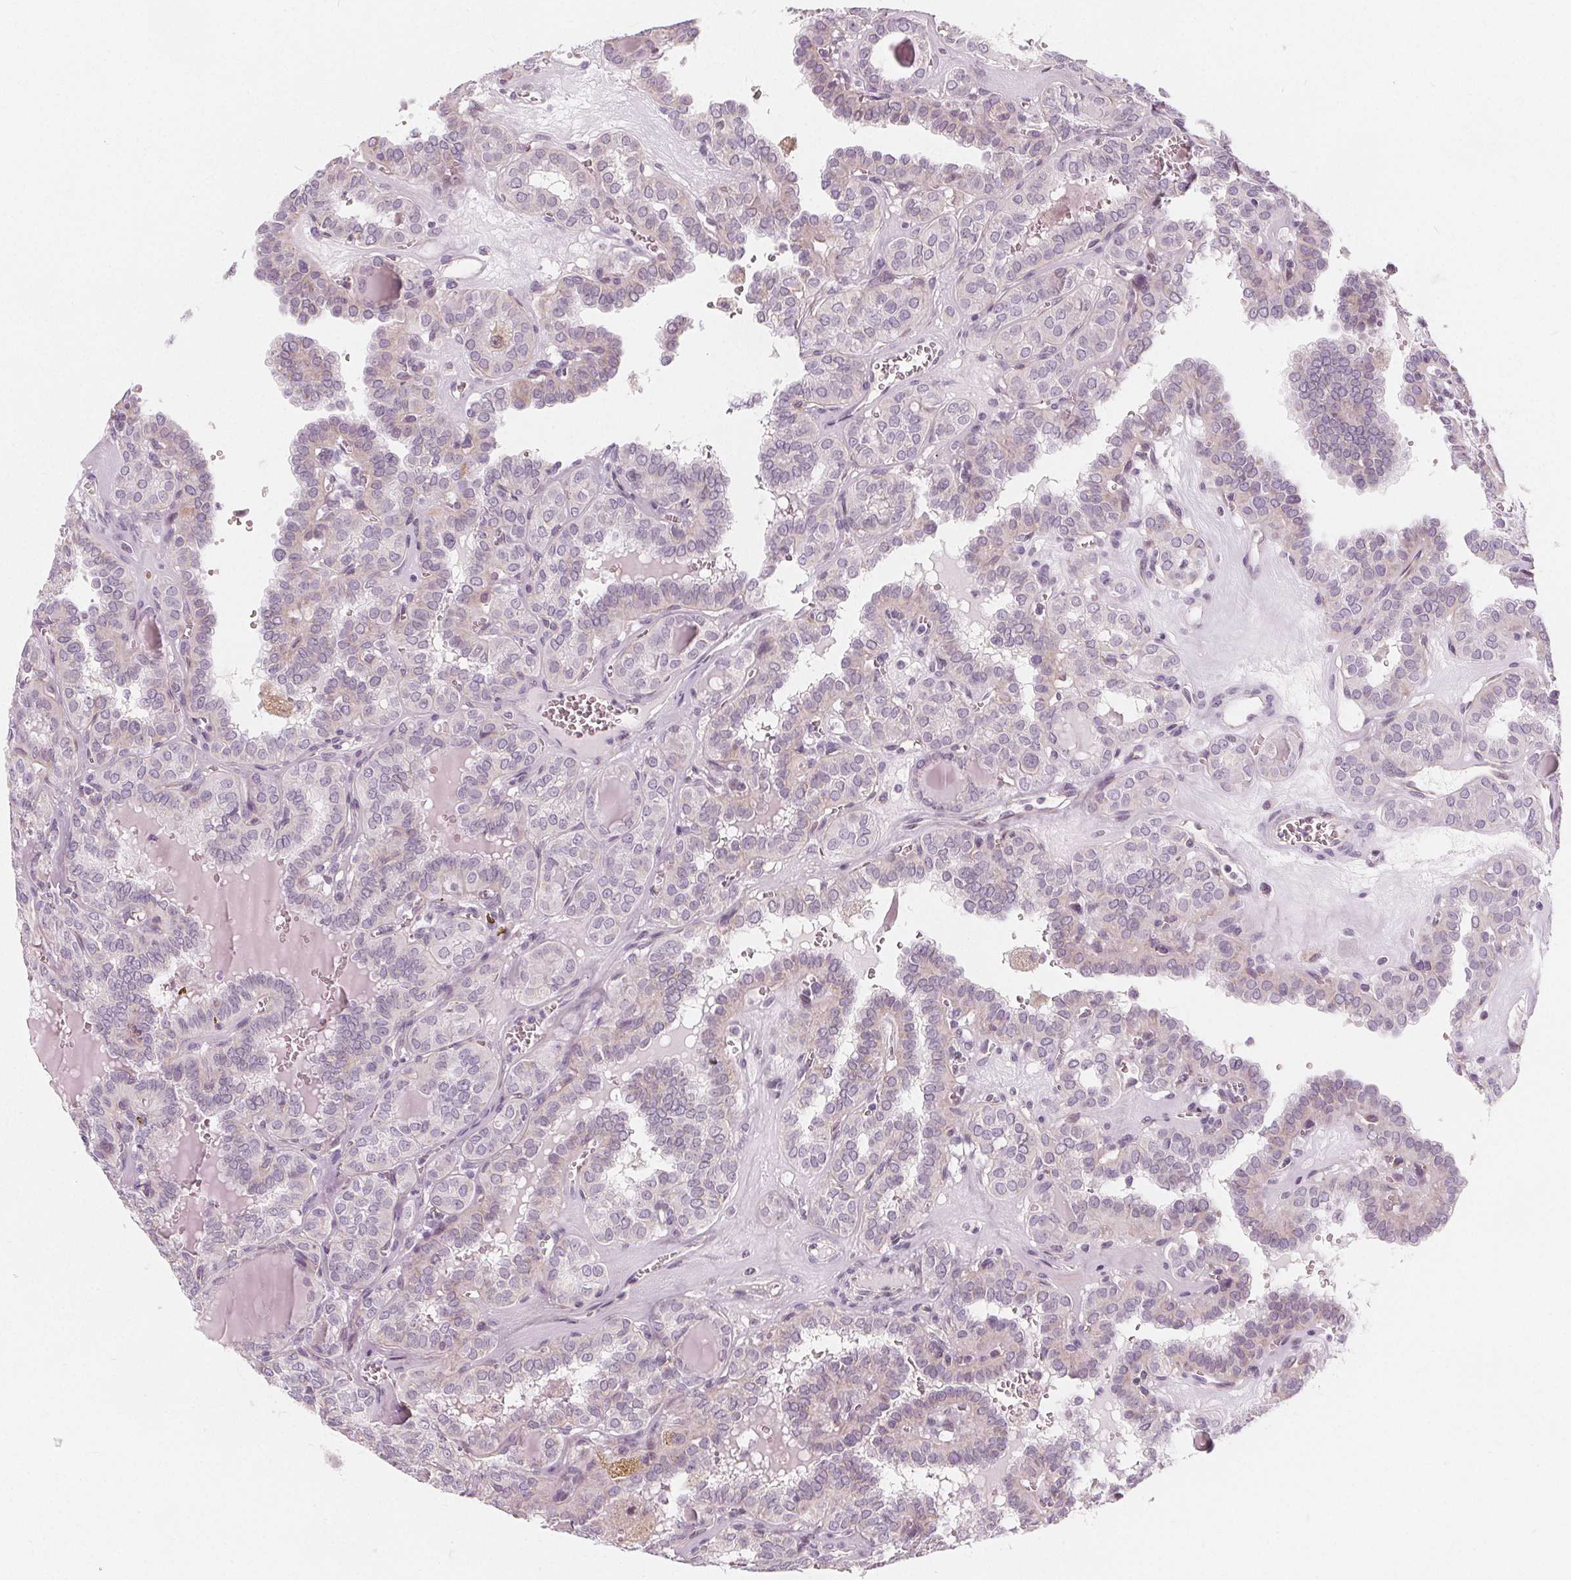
{"staining": {"intensity": "negative", "quantity": "none", "location": "none"}, "tissue": "thyroid cancer", "cell_type": "Tumor cells", "image_type": "cancer", "snomed": [{"axis": "morphology", "description": "Papillary adenocarcinoma, NOS"}, {"axis": "topography", "description": "Thyroid gland"}], "caption": "IHC micrograph of human thyroid cancer (papillary adenocarcinoma) stained for a protein (brown), which exhibits no staining in tumor cells. (Stains: DAB (3,3'-diaminobenzidine) immunohistochemistry with hematoxylin counter stain, Microscopy: brightfield microscopy at high magnification).", "gene": "NUP210L", "patient": {"sex": "female", "age": 41}}